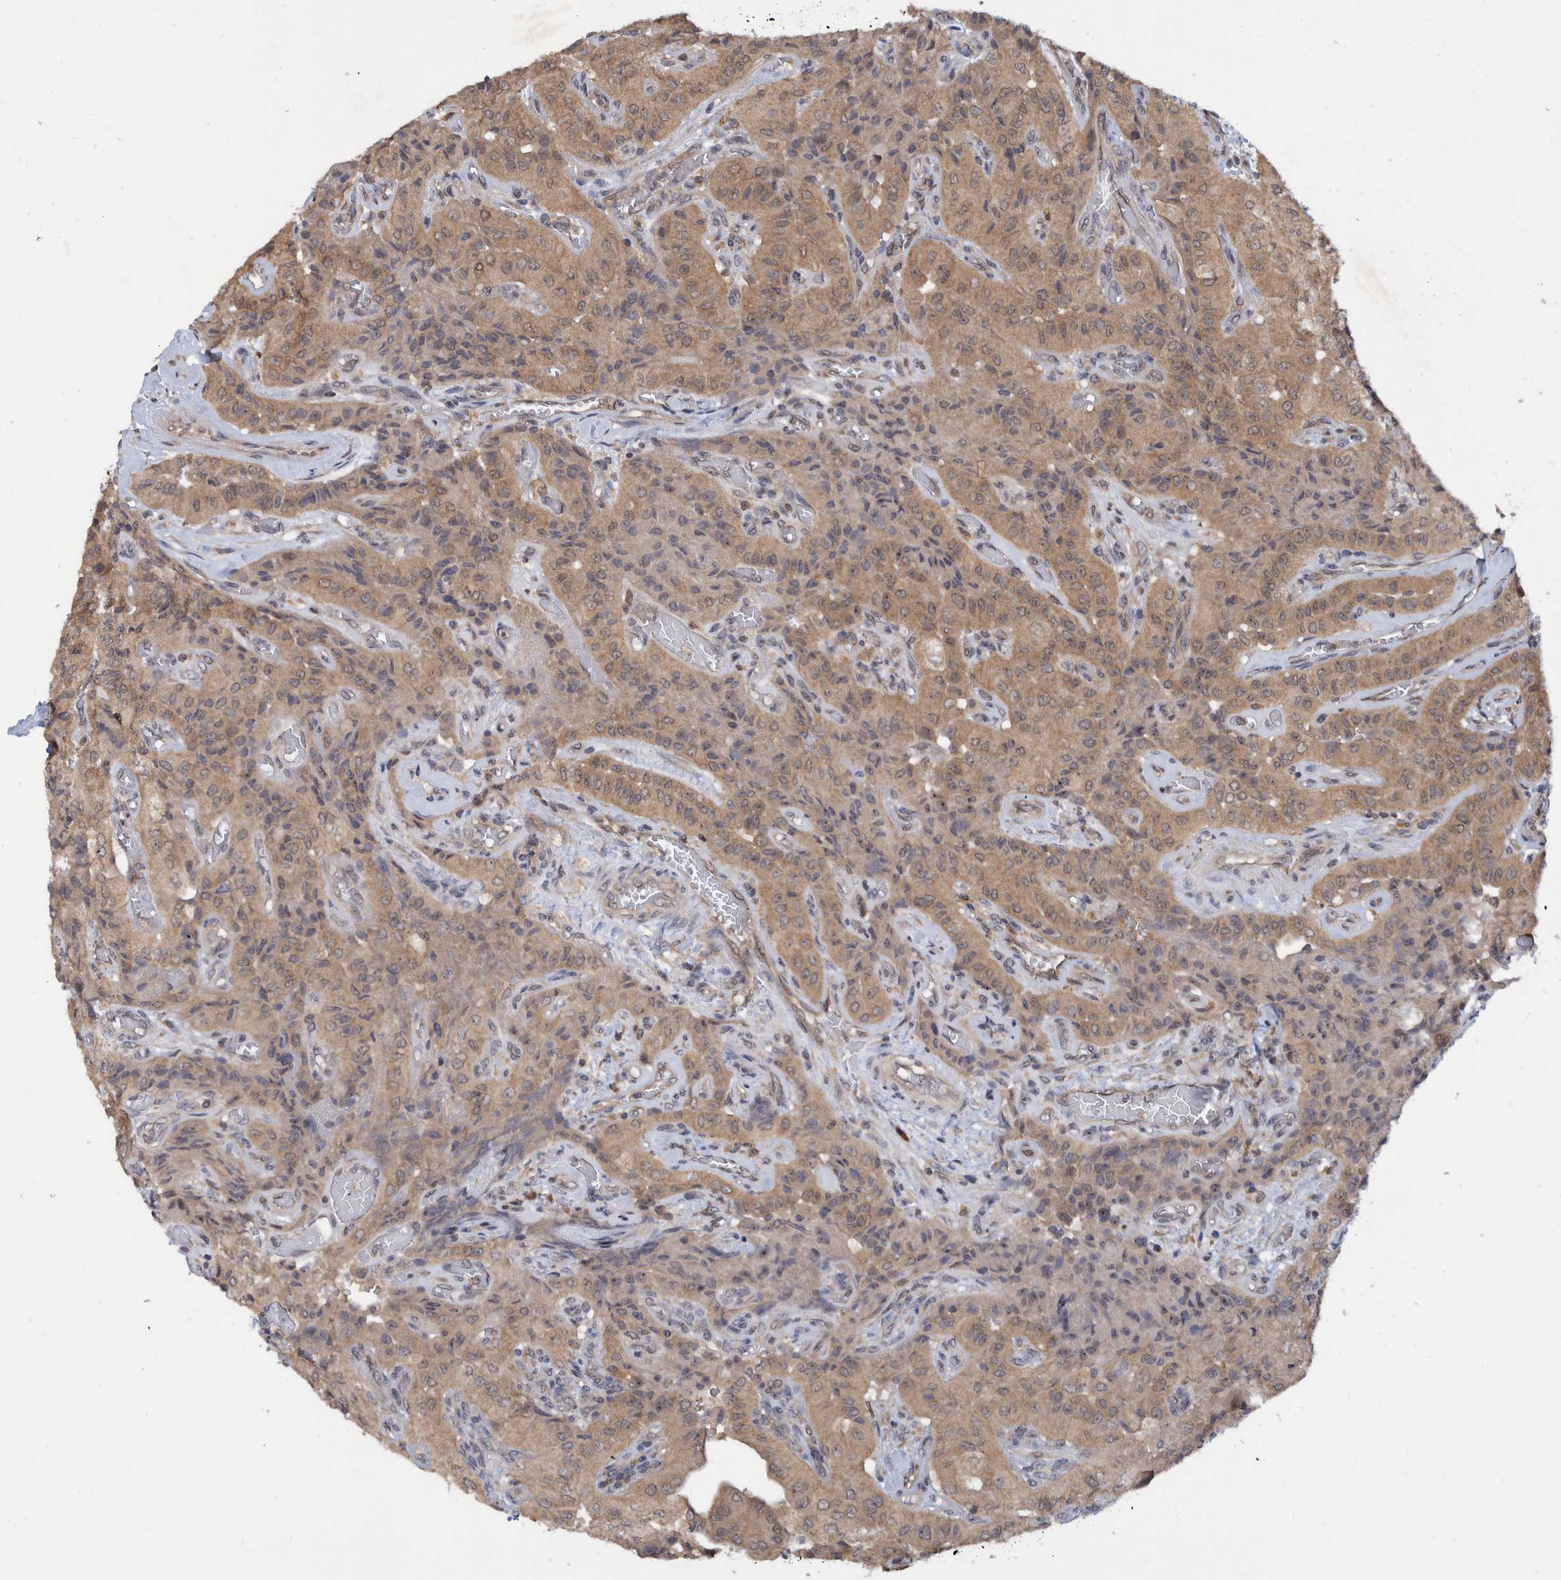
{"staining": {"intensity": "weak", "quantity": ">75%", "location": "cytoplasmic/membranous"}, "tissue": "thyroid cancer", "cell_type": "Tumor cells", "image_type": "cancer", "snomed": [{"axis": "morphology", "description": "Papillary adenocarcinoma, NOS"}, {"axis": "topography", "description": "Thyroid gland"}], "caption": "Immunohistochemistry (IHC) (DAB (3,3'-diaminobenzidine)) staining of thyroid cancer shows weak cytoplasmic/membranous protein staining in approximately >75% of tumor cells. The protein of interest is shown in brown color, while the nuclei are stained blue.", "gene": "PLPBP", "patient": {"sex": "female", "age": 59}}